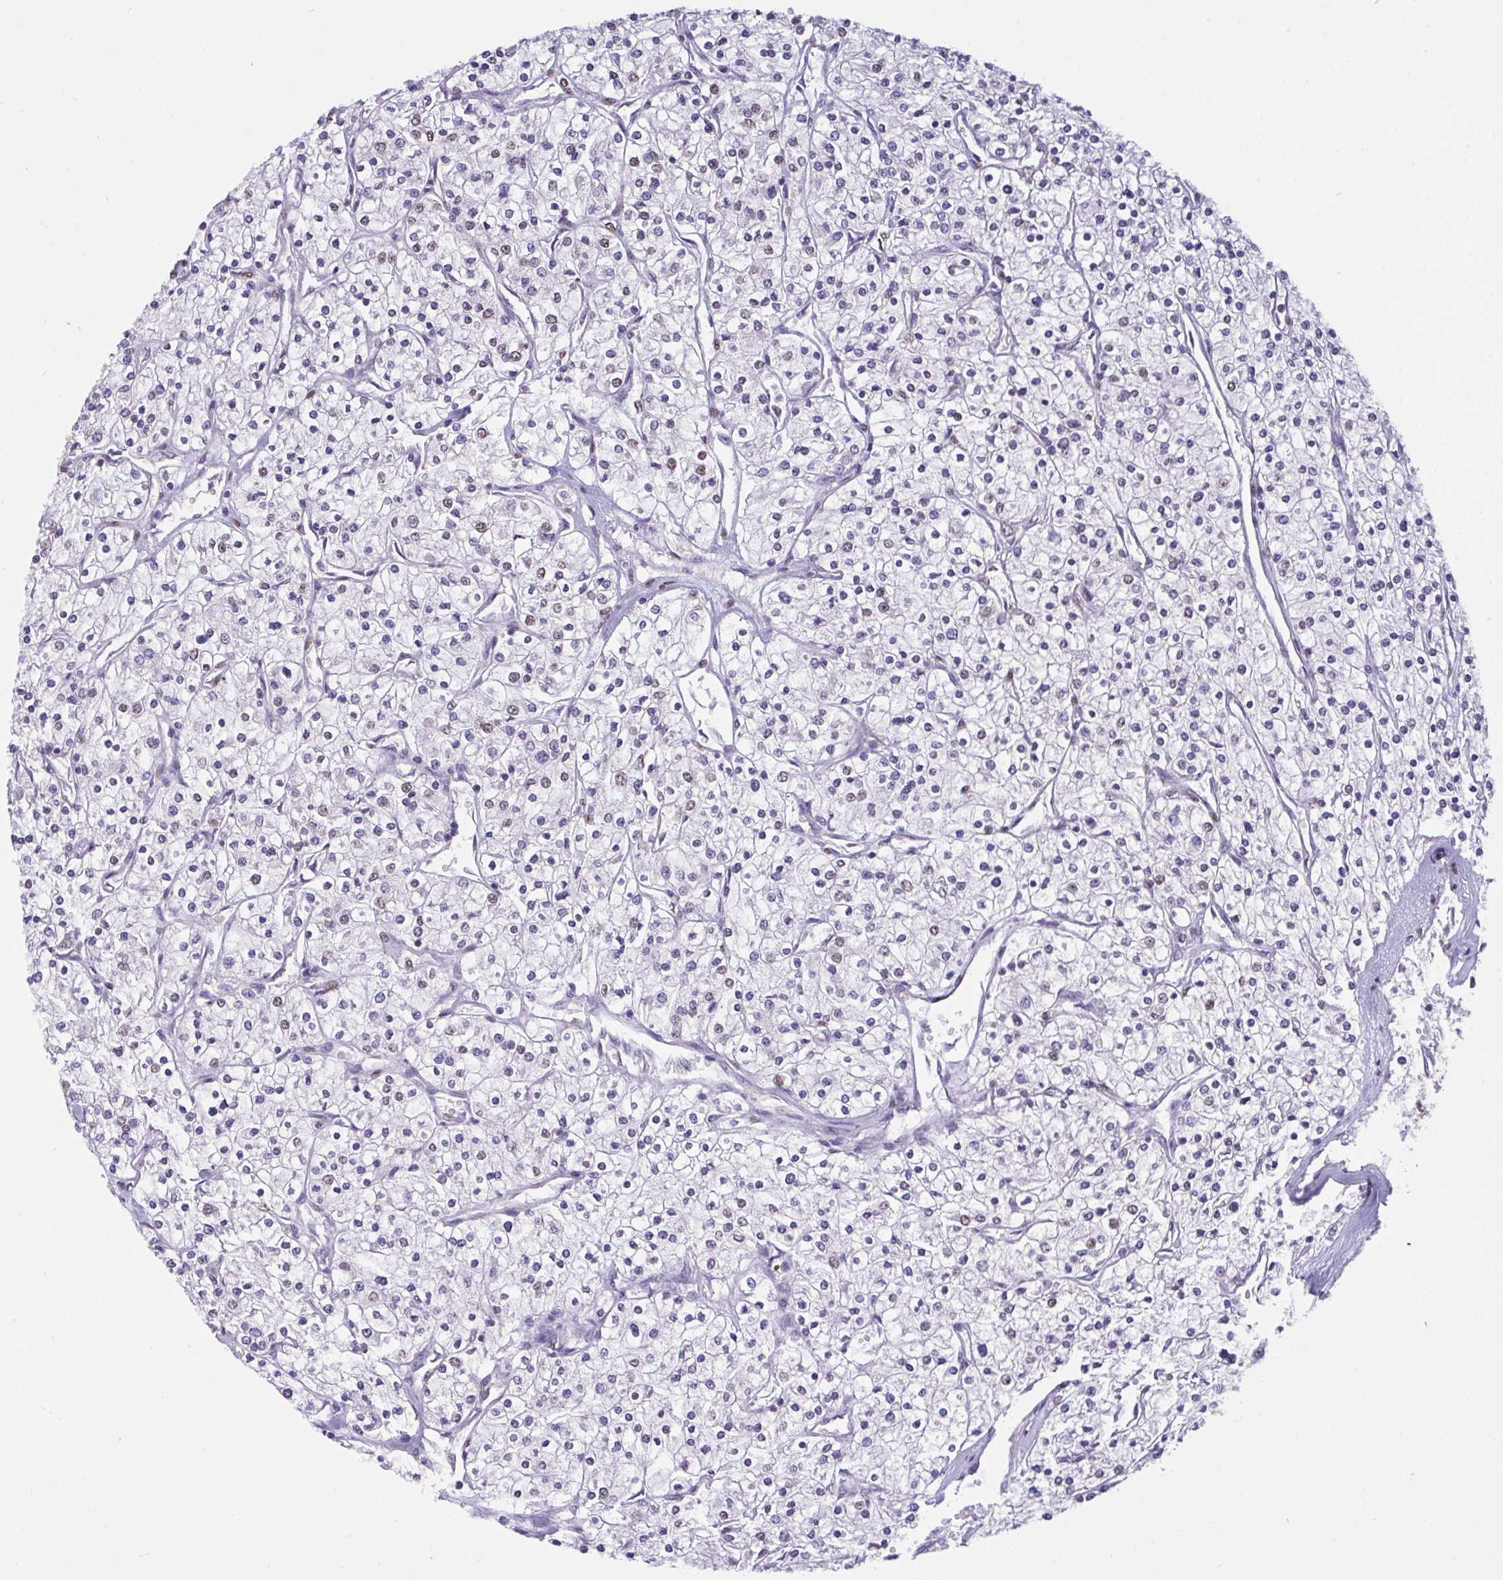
{"staining": {"intensity": "weak", "quantity": "<25%", "location": "nuclear"}, "tissue": "renal cancer", "cell_type": "Tumor cells", "image_type": "cancer", "snomed": [{"axis": "morphology", "description": "Adenocarcinoma, NOS"}, {"axis": "topography", "description": "Kidney"}], "caption": "Tumor cells are negative for brown protein staining in renal cancer (adenocarcinoma).", "gene": "SEMA6B", "patient": {"sex": "male", "age": 80}}